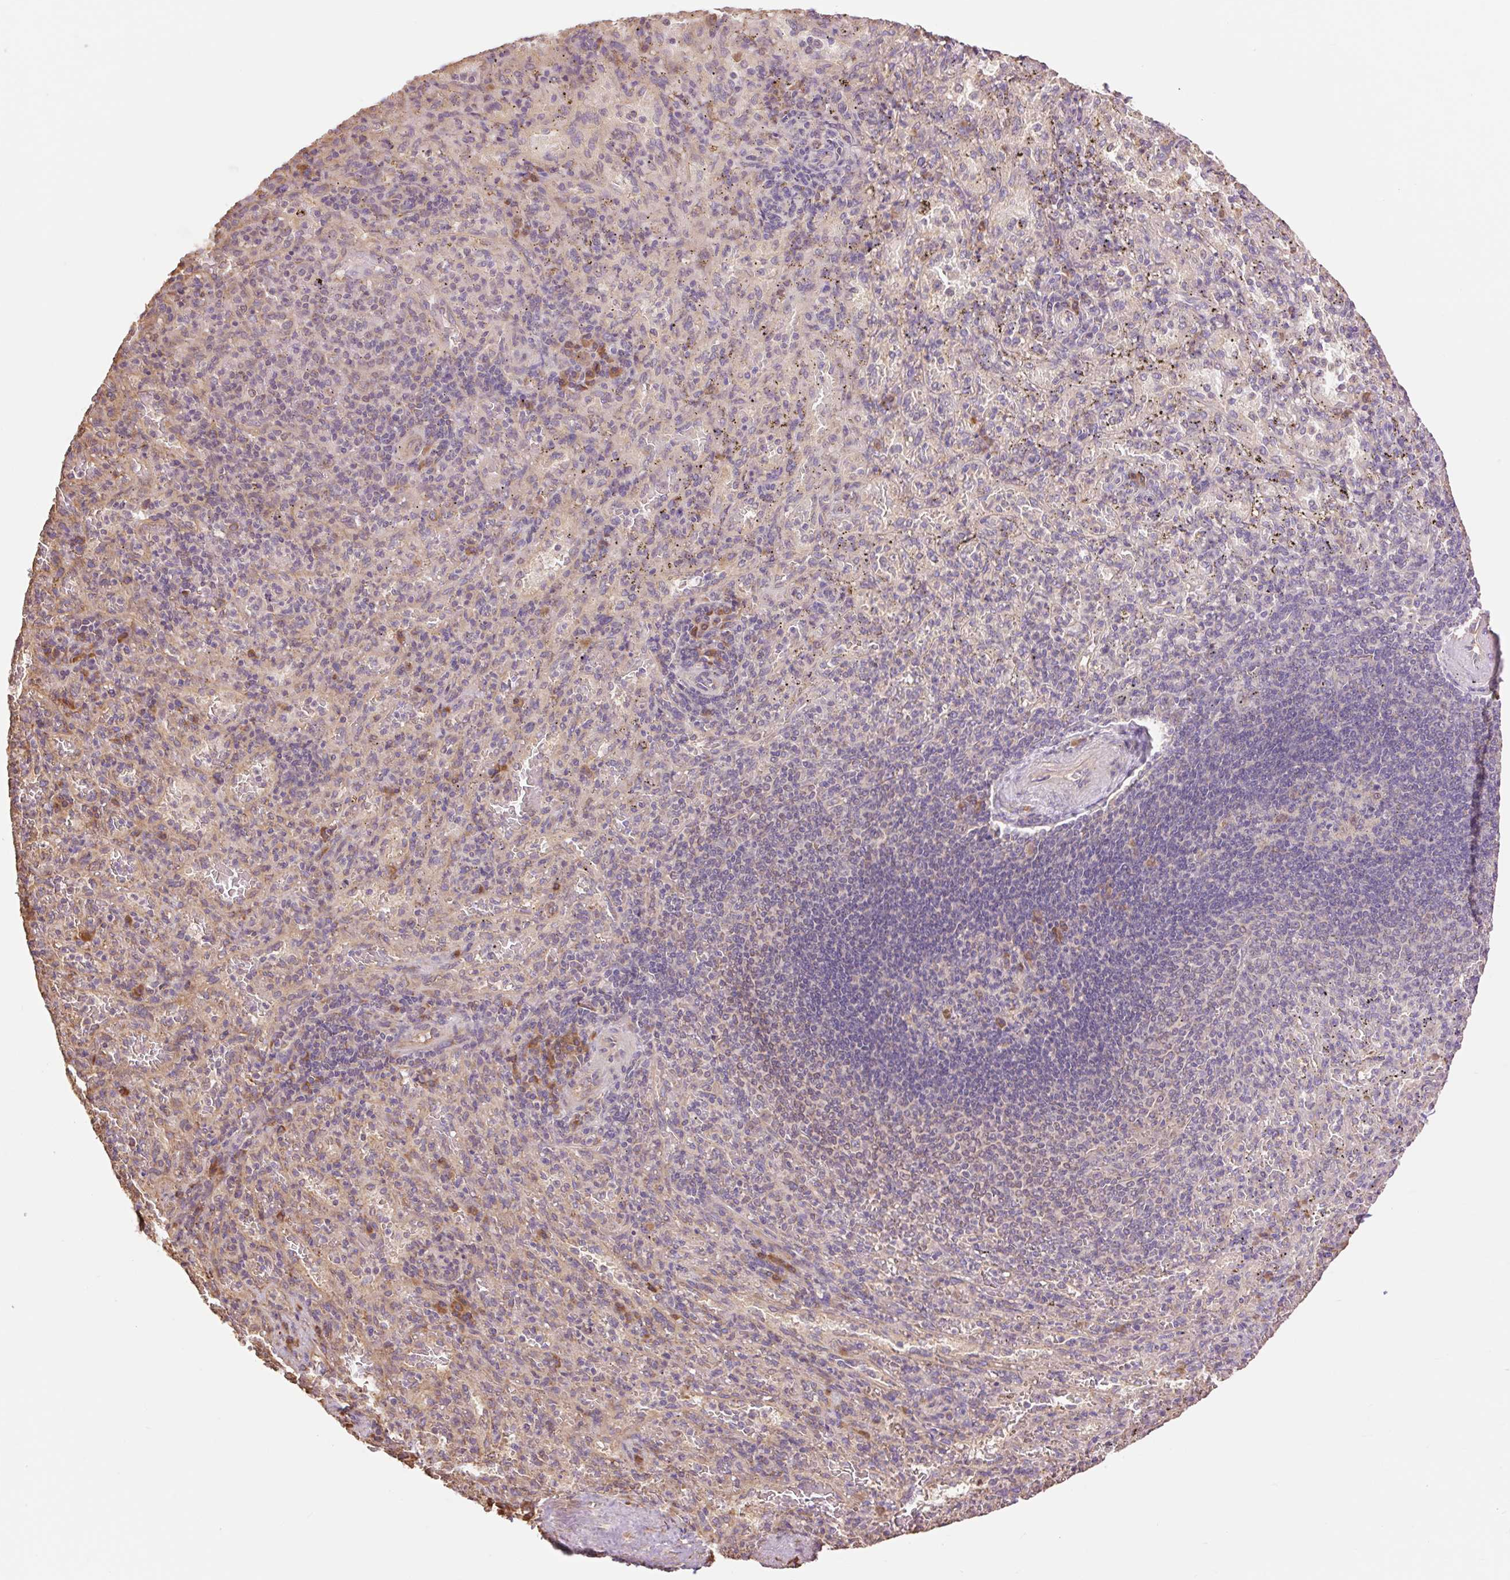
{"staining": {"intensity": "moderate", "quantity": "<25%", "location": "cytoplasmic/membranous"}, "tissue": "spleen", "cell_type": "Cells in red pulp", "image_type": "normal", "snomed": [{"axis": "morphology", "description": "Normal tissue, NOS"}, {"axis": "topography", "description": "Spleen"}], "caption": "An image of spleen stained for a protein displays moderate cytoplasmic/membranous brown staining in cells in red pulp.", "gene": "DESI1", "patient": {"sex": "male", "age": 57}}